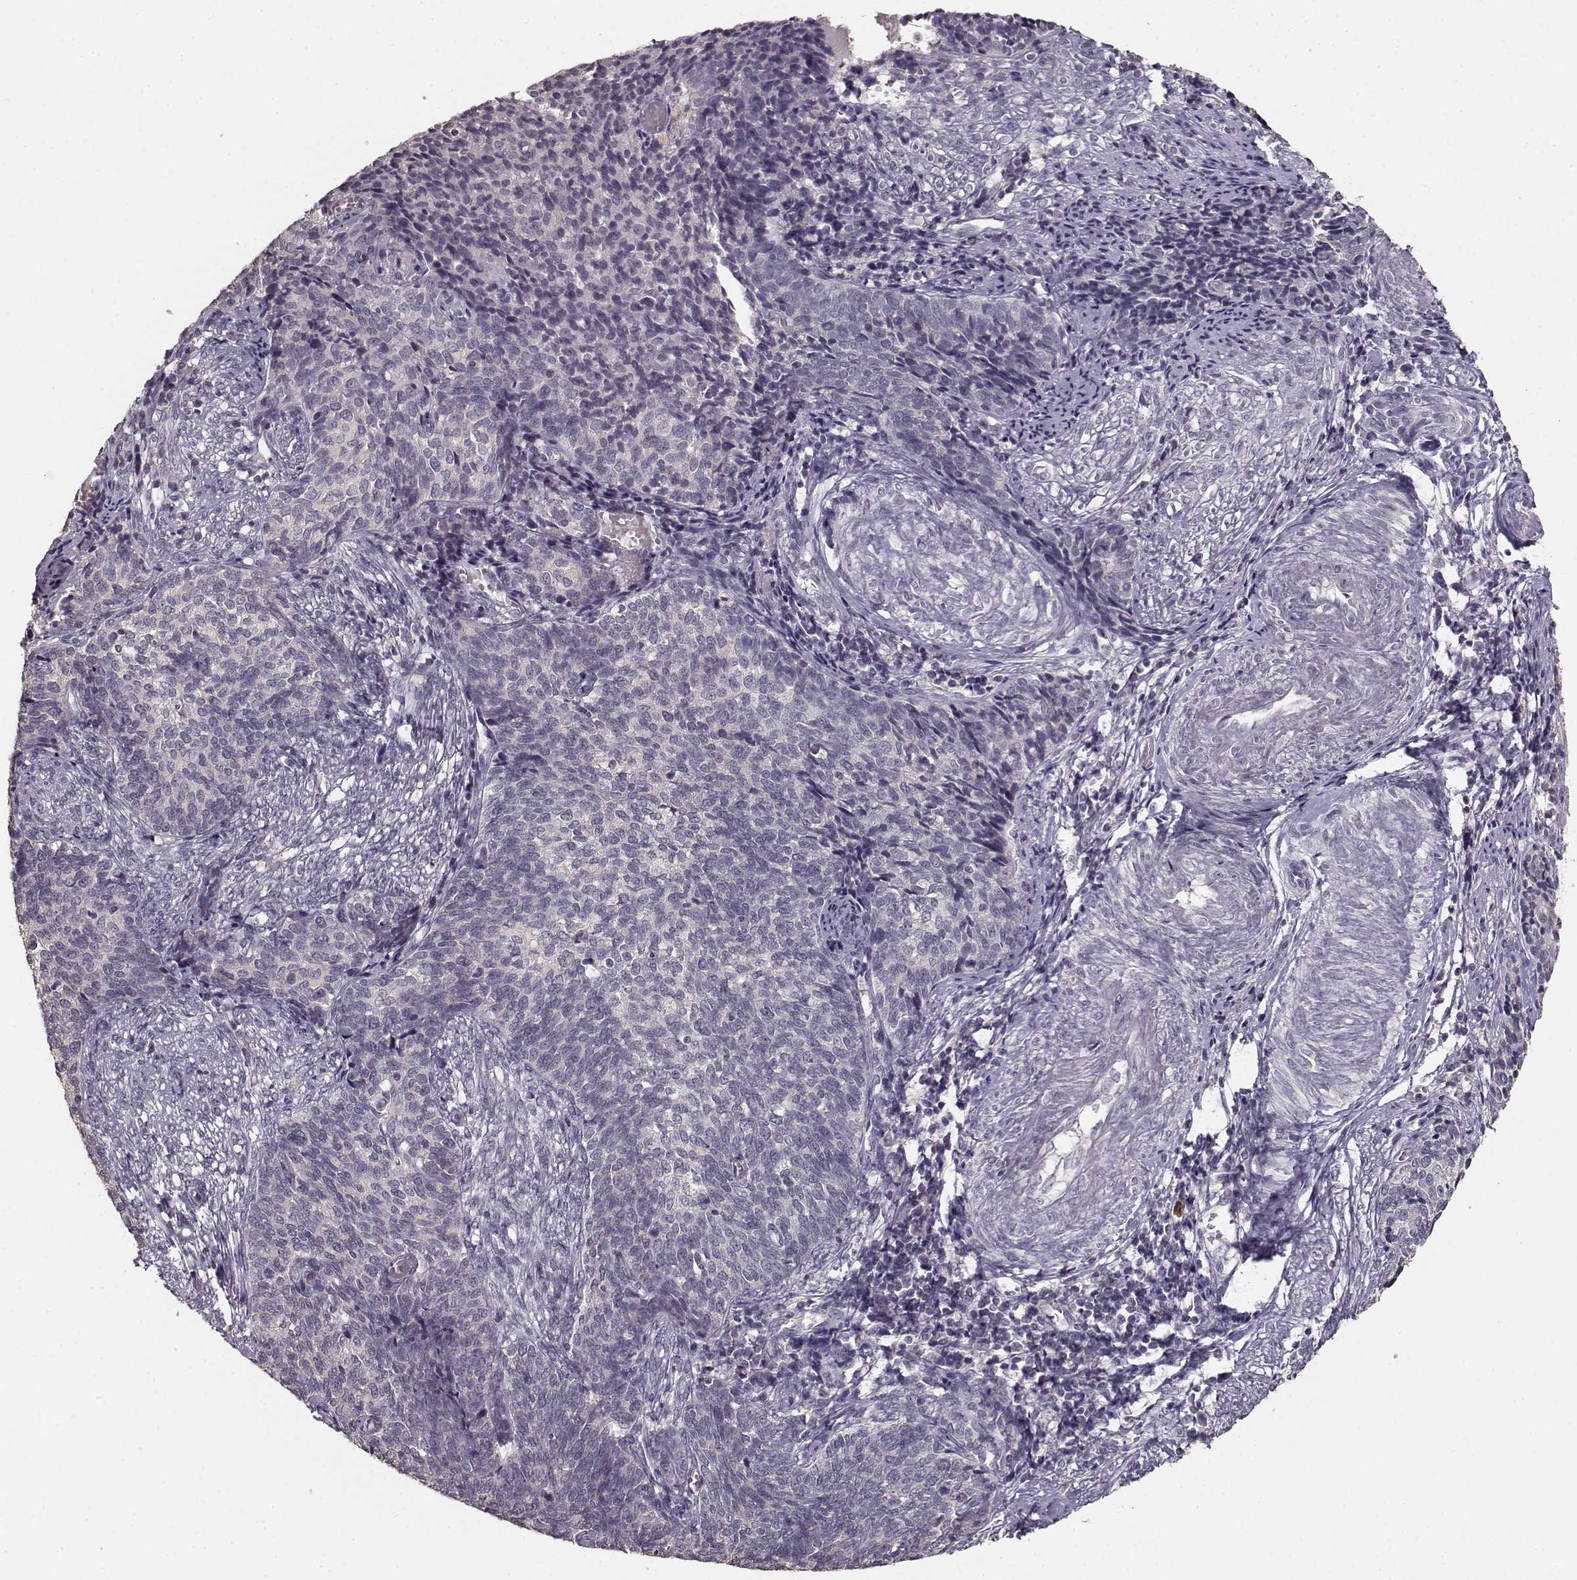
{"staining": {"intensity": "negative", "quantity": "none", "location": "none"}, "tissue": "cervical cancer", "cell_type": "Tumor cells", "image_type": "cancer", "snomed": [{"axis": "morphology", "description": "Squamous cell carcinoma, NOS"}, {"axis": "topography", "description": "Cervix"}], "caption": "Immunohistochemistry (IHC) histopathology image of human cervical squamous cell carcinoma stained for a protein (brown), which demonstrates no staining in tumor cells.", "gene": "UROC1", "patient": {"sex": "female", "age": 39}}